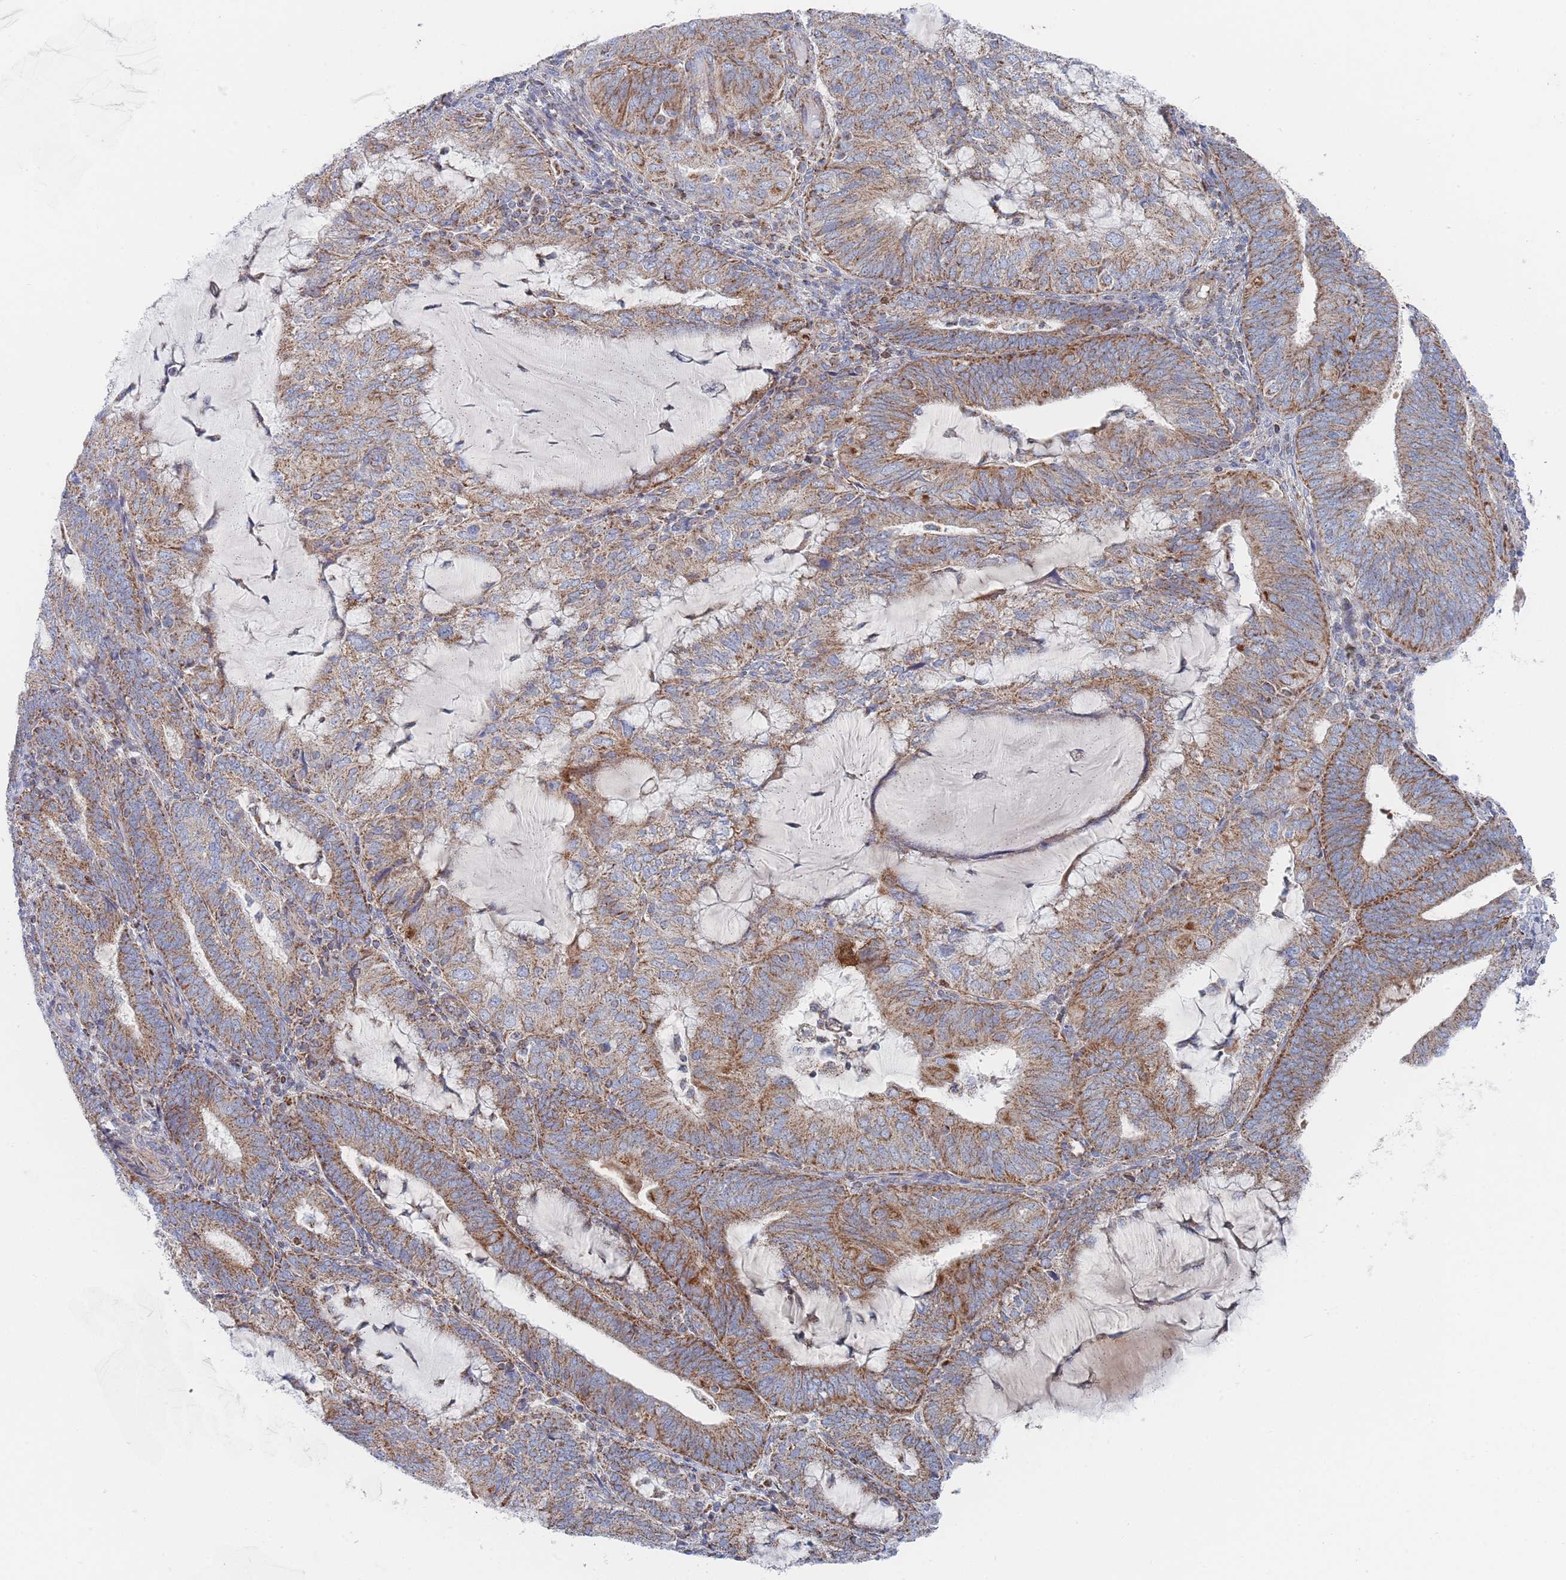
{"staining": {"intensity": "moderate", "quantity": ">75%", "location": "cytoplasmic/membranous"}, "tissue": "endometrial cancer", "cell_type": "Tumor cells", "image_type": "cancer", "snomed": [{"axis": "morphology", "description": "Adenocarcinoma, NOS"}, {"axis": "topography", "description": "Endometrium"}], "caption": "Immunohistochemistry (IHC) staining of endometrial cancer, which displays medium levels of moderate cytoplasmic/membranous expression in approximately >75% of tumor cells indicating moderate cytoplasmic/membranous protein staining. The staining was performed using DAB (brown) for protein detection and nuclei were counterstained in hematoxylin (blue).", "gene": "IKZF4", "patient": {"sex": "female", "age": 81}}